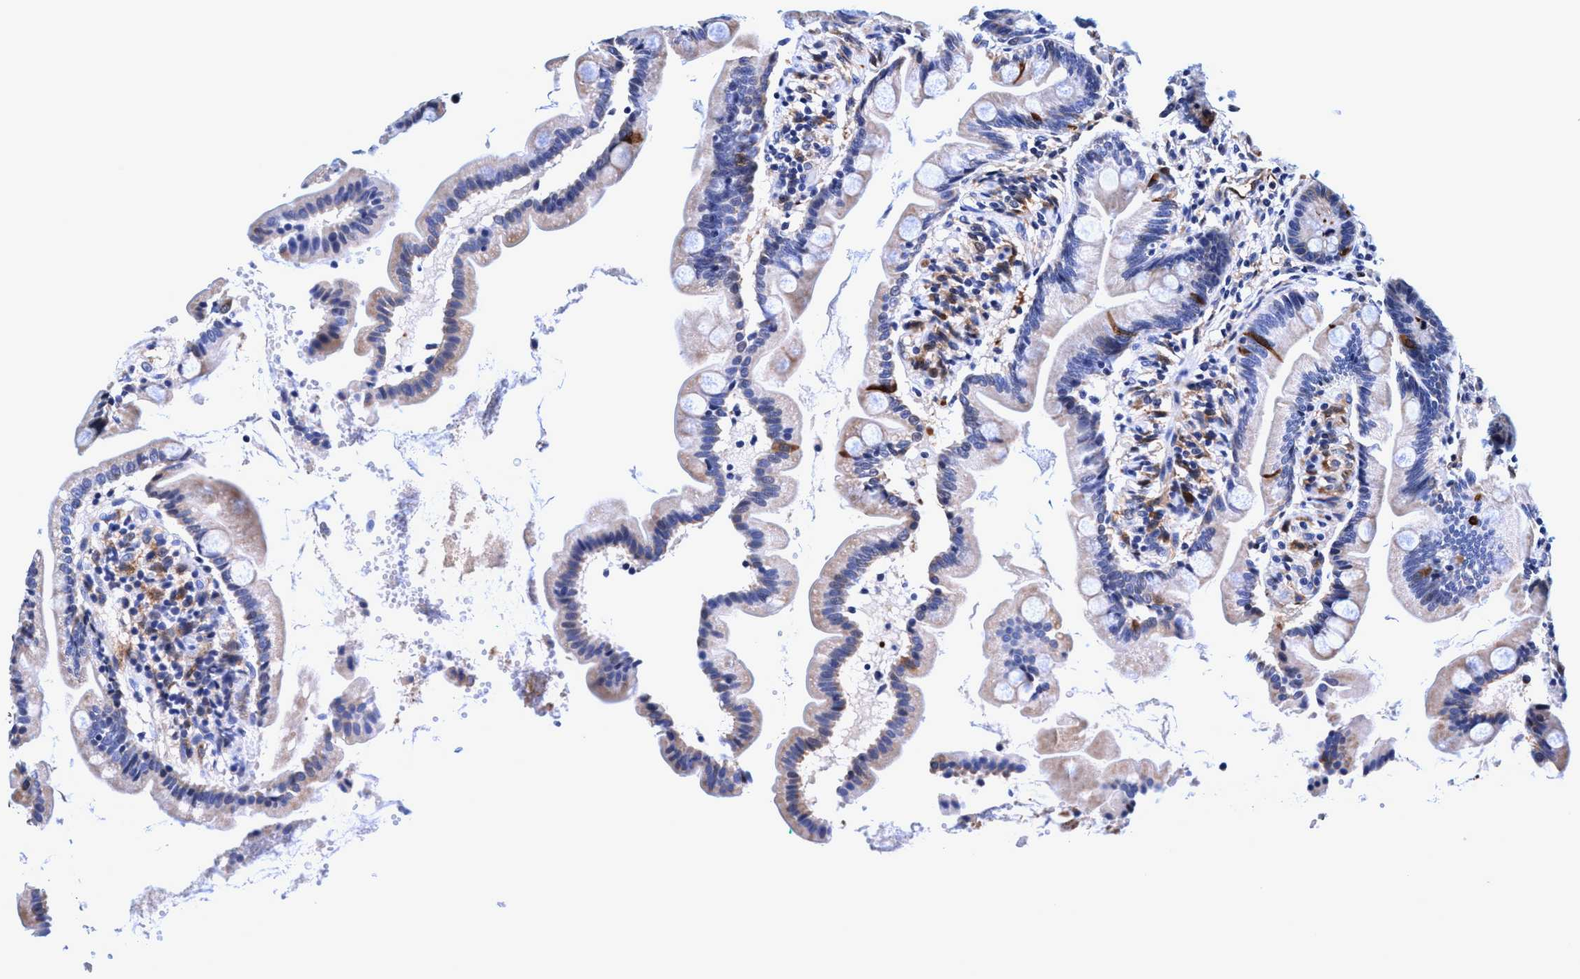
{"staining": {"intensity": "strong", "quantity": "<25%", "location": "cytoplasmic/membranous"}, "tissue": "small intestine", "cell_type": "Glandular cells", "image_type": "normal", "snomed": [{"axis": "morphology", "description": "Normal tissue, NOS"}, {"axis": "topography", "description": "Small intestine"}], "caption": "Unremarkable small intestine shows strong cytoplasmic/membranous staining in about <25% of glandular cells.", "gene": "UBALD2", "patient": {"sex": "female", "age": 56}}